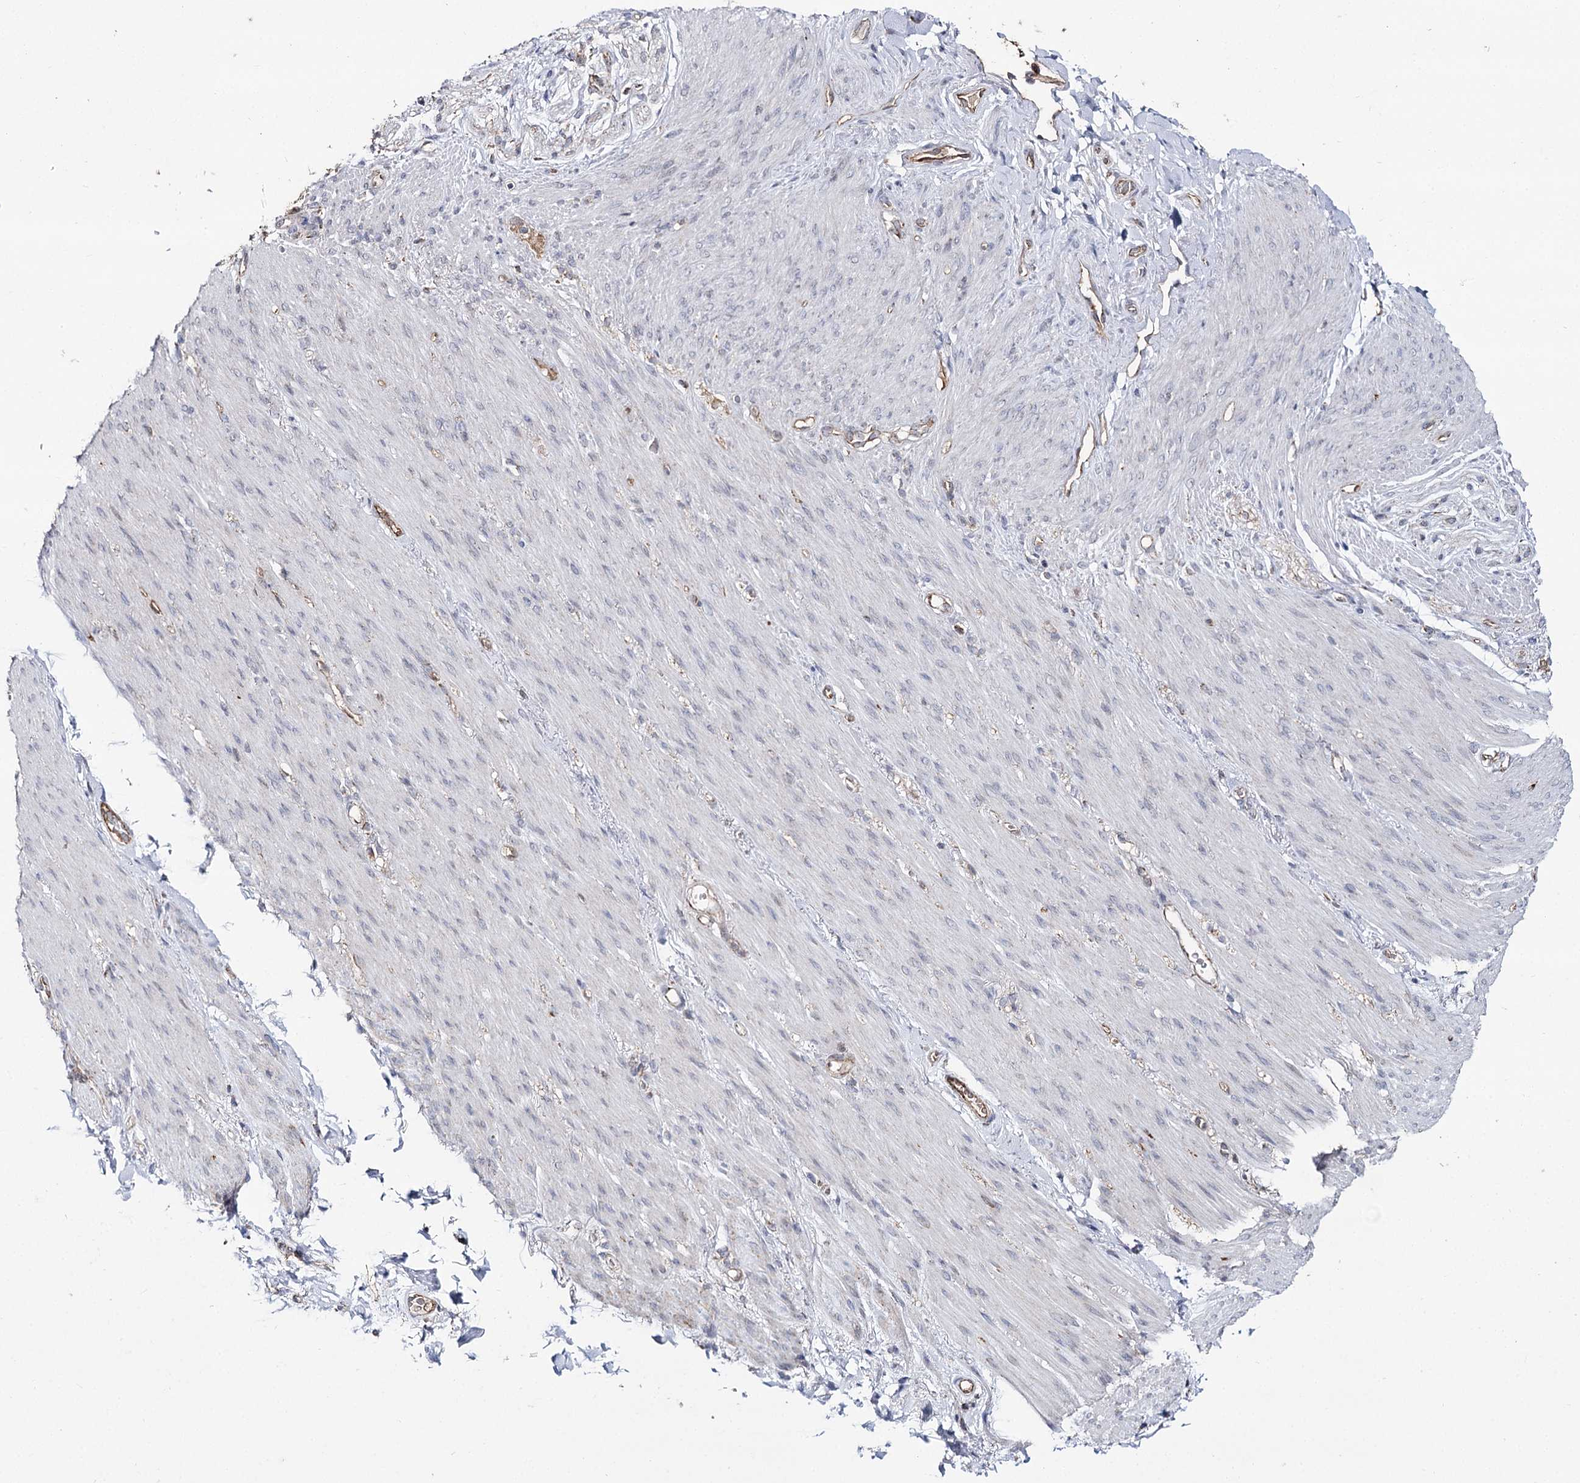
{"staining": {"intensity": "negative", "quantity": "none", "location": "none"}, "tissue": "adipose tissue", "cell_type": "Adipocytes", "image_type": "normal", "snomed": [{"axis": "morphology", "description": "Normal tissue, NOS"}, {"axis": "topography", "description": "Colon"}, {"axis": "topography", "description": "Peripheral nerve tissue"}], "caption": "DAB immunohistochemical staining of normal adipose tissue exhibits no significant staining in adipocytes. (DAB immunohistochemistry, high magnification).", "gene": "CBR4", "patient": {"sex": "female", "age": 61}}